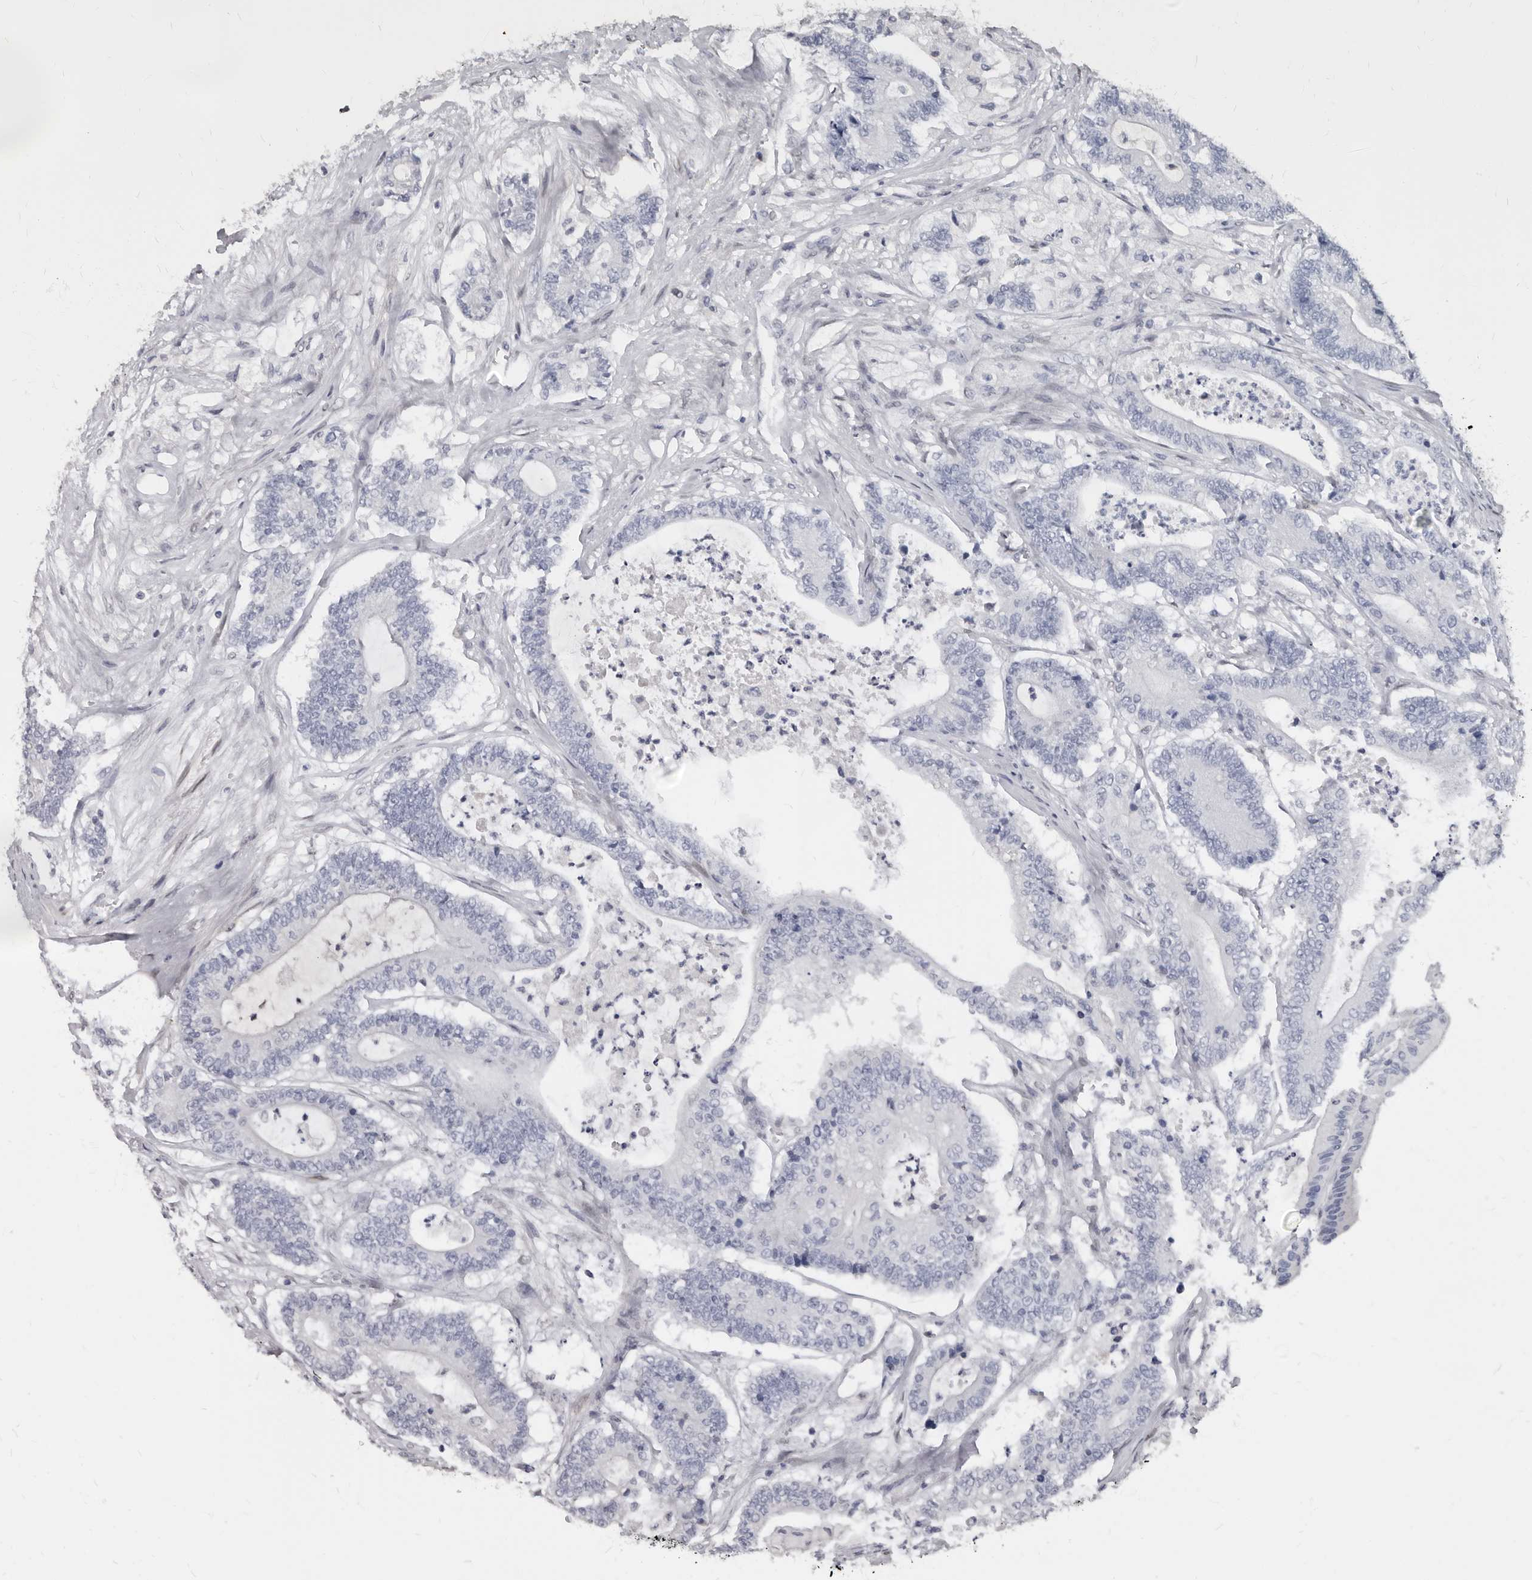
{"staining": {"intensity": "negative", "quantity": "none", "location": "none"}, "tissue": "colorectal cancer", "cell_type": "Tumor cells", "image_type": "cancer", "snomed": [{"axis": "morphology", "description": "Adenocarcinoma, NOS"}, {"axis": "topography", "description": "Colon"}], "caption": "Human adenocarcinoma (colorectal) stained for a protein using IHC displays no staining in tumor cells.", "gene": "MRGPRF", "patient": {"sex": "female", "age": 84}}